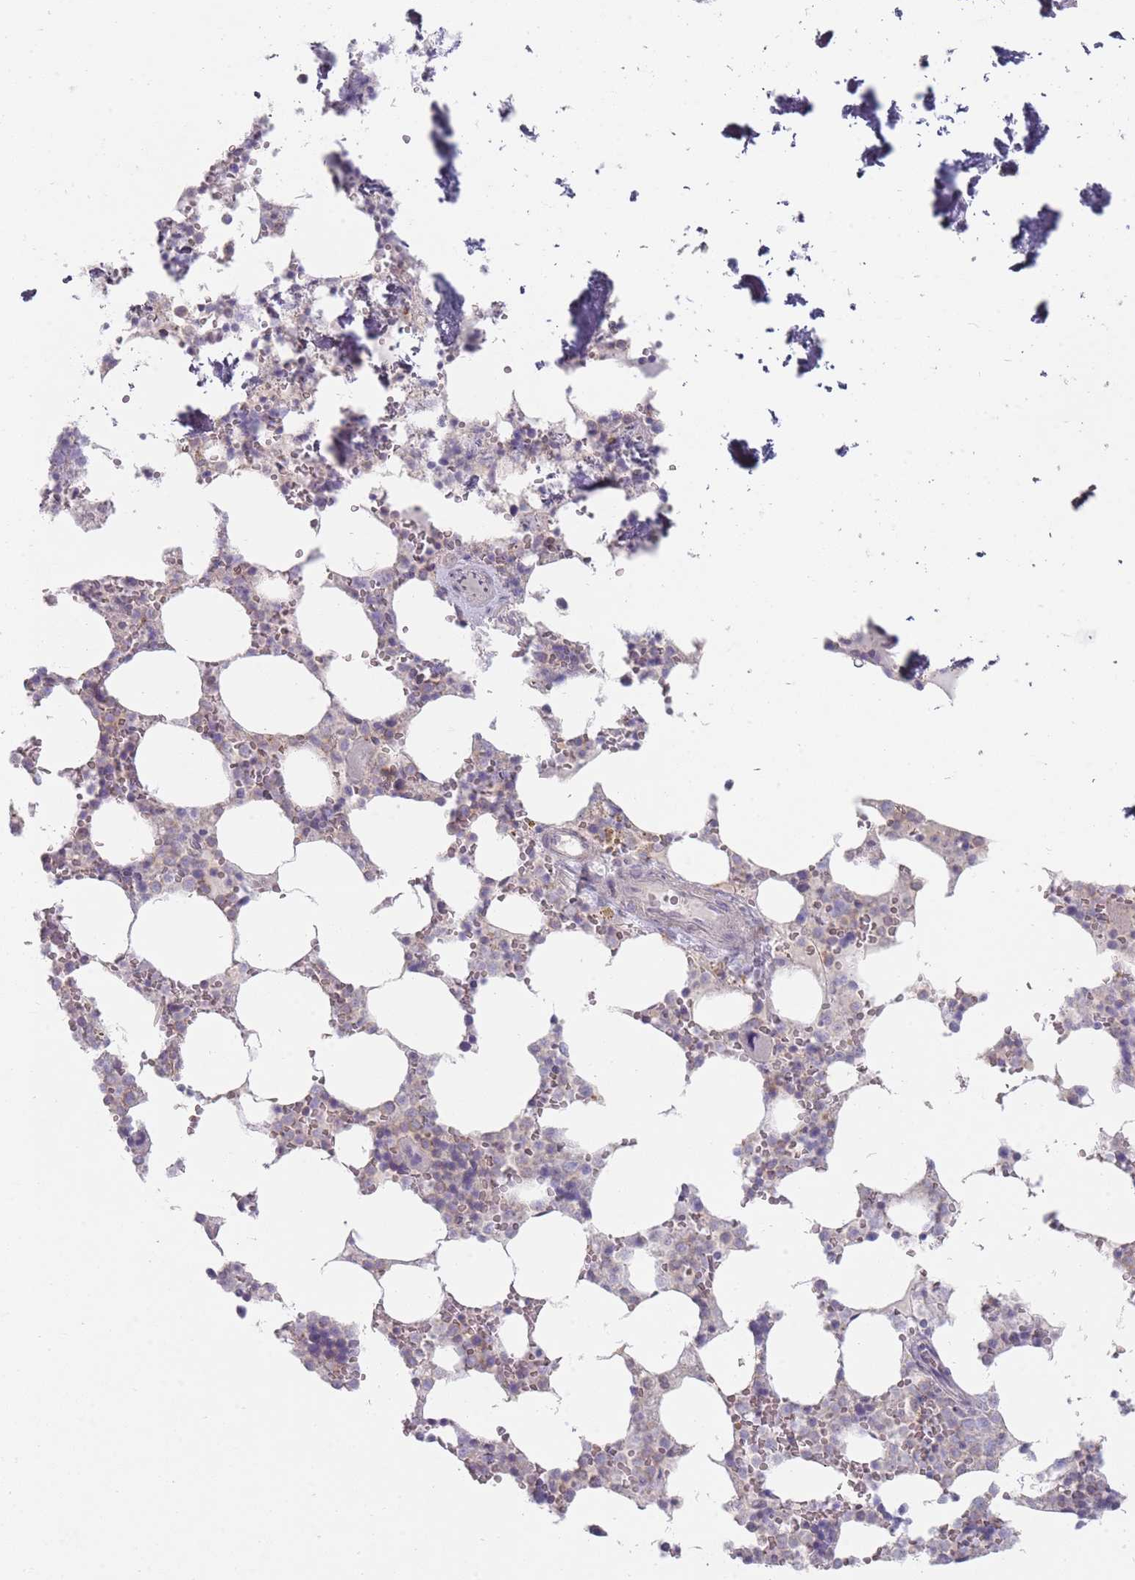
{"staining": {"intensity": "moderate", "quantity": "<25%", "location": "cytoplasmic/membranous"}, "tissue": "bone marrow", "cell_type": "Hematopoietic cells", "image_type": "normal", "snomed": [{"axis": "morphology", "description": "Normal tissue, NOS"}, {"axis": "topography", "description": "Bone marrow"}], "caption": "IHC (DAB) staining of normal bone marrow displays moderate cytoplasmic/membranous protein expression in approximately <25% of hematopoietic cells.", "gene": "PCDH12", "patient": {"sex": "male", "age": 64}}